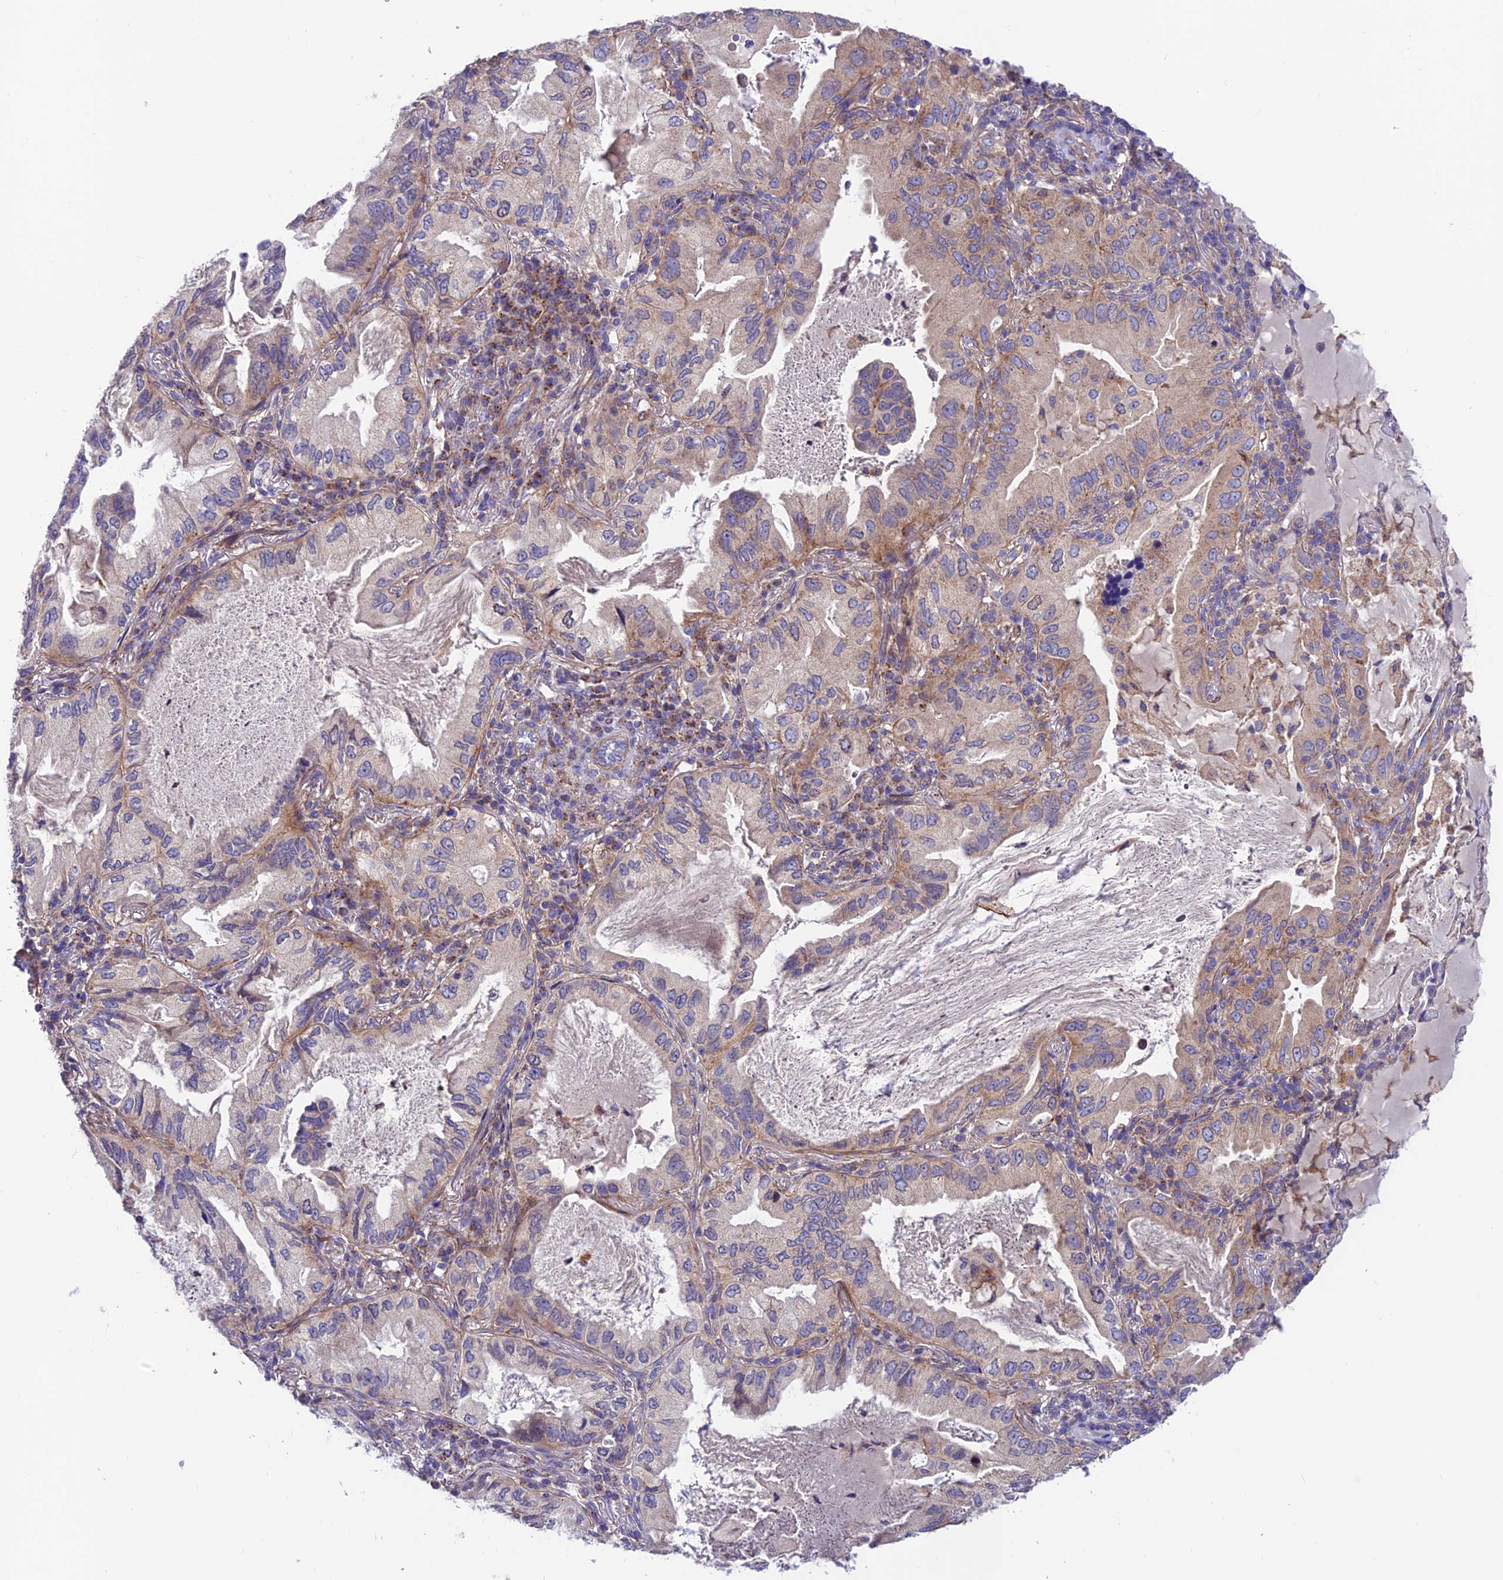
{"staining": {"intensity": "weak", "quantity": "<25%", "location": "cytoplasmic/membranous"}, "tissue": "lung cancer", "cell_type": "Tumor cells", "image_type": "cancer", "snomed": [{"axis": "morphology", "description": "Adenocarcinoma, NOS"}, {"axis": "topography", "description": "Lung"}], "caption": "This is a image of immunohistochemistry (IHC) staining of lung adenocarcinoma, which shows no expression in tumor cells.", "gene": "VPS16", "patient": {"sex": "female", "age": 69}}